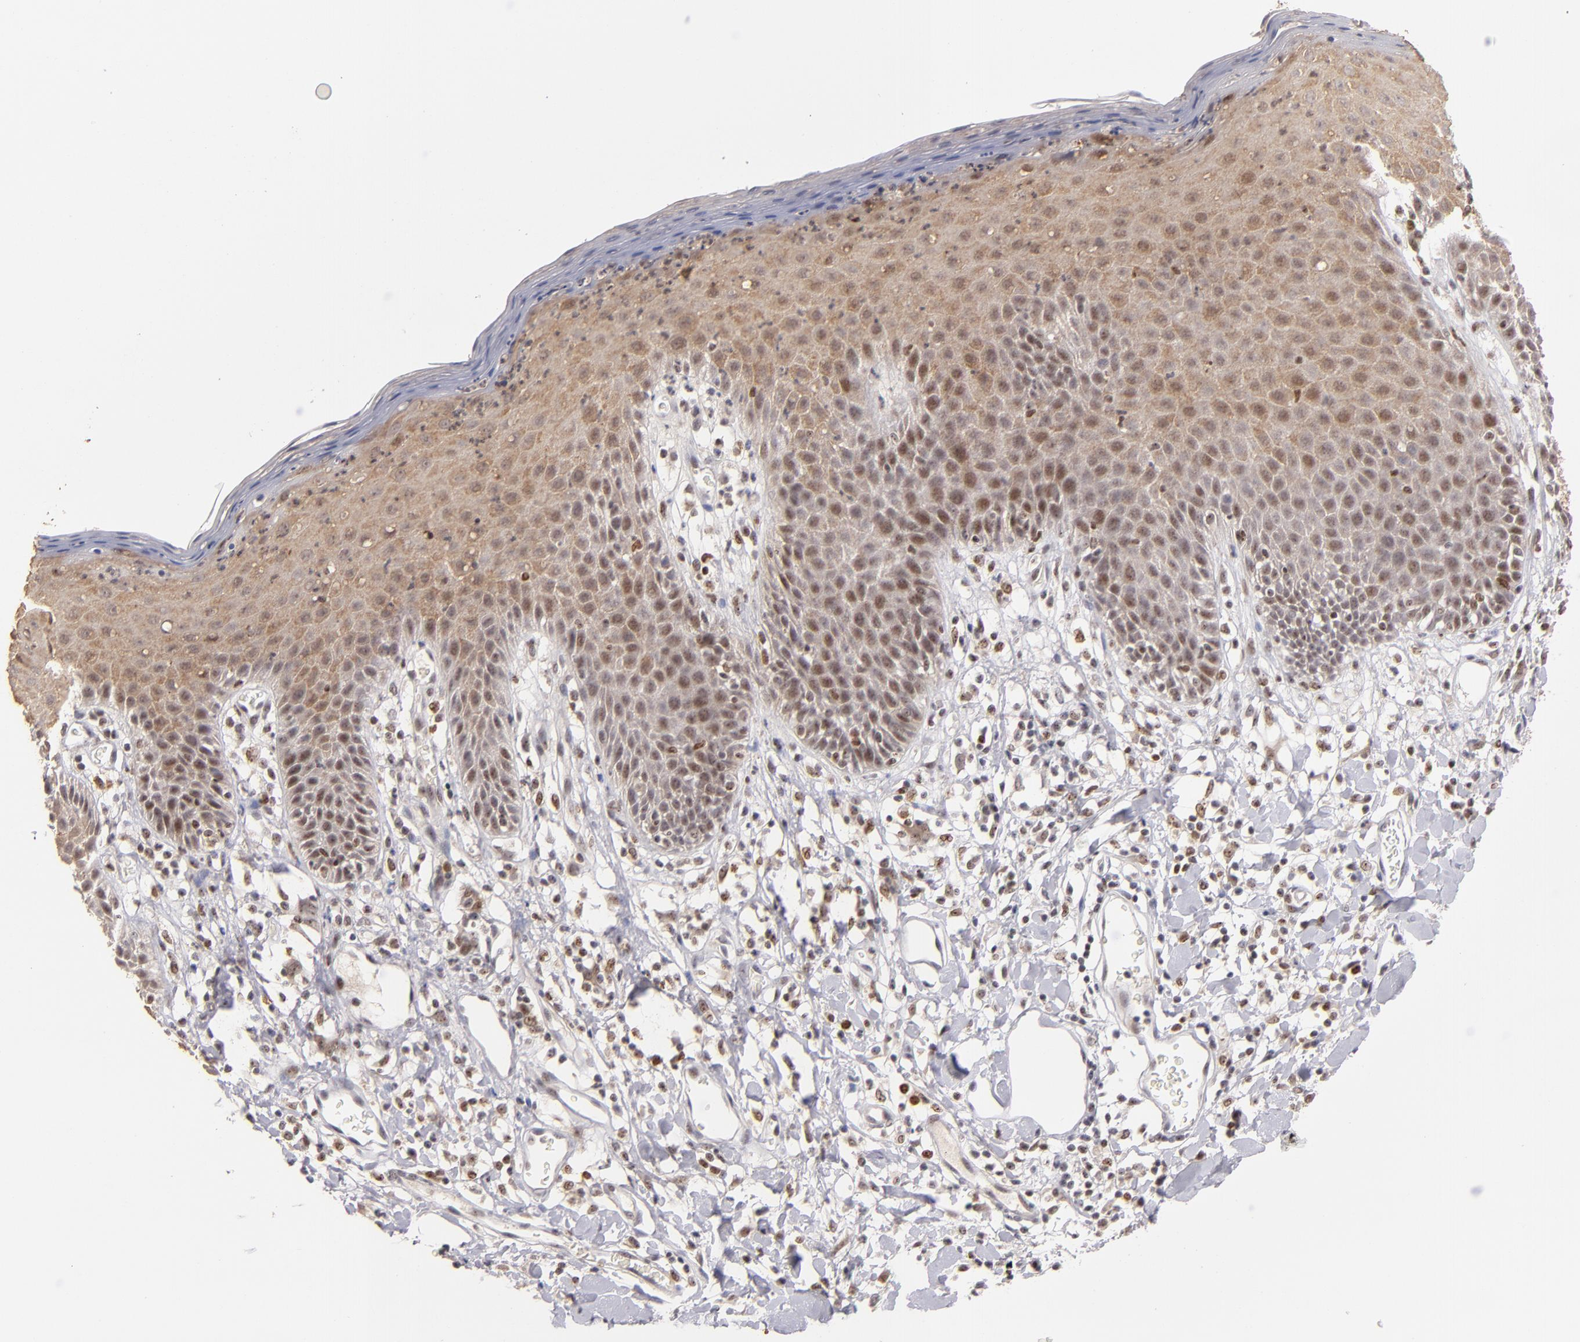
{"staining": {"intensity": "moderate", "quantity": ">75%", "location": "cytoplasmic/membranous,nuclear"}, "tissue": "skin", "cell_type": "Epidermal cells", "image_type": "normal", "snomed": [{"axis": "morphology", "description": "Normal tissue, NOS"}, {"axis": "topography", "description": "Vulva"}, {"axis": "topography", "description": "Peripheral nerve tissue"}], "caption": "Protein staining of normal skin reveals moderate cytoplasmic/membranous,nuclear positivity in about >75% of epidermal cells.", "gene": "PCNX4", "patient": {"sex": "female", "age": 68}}